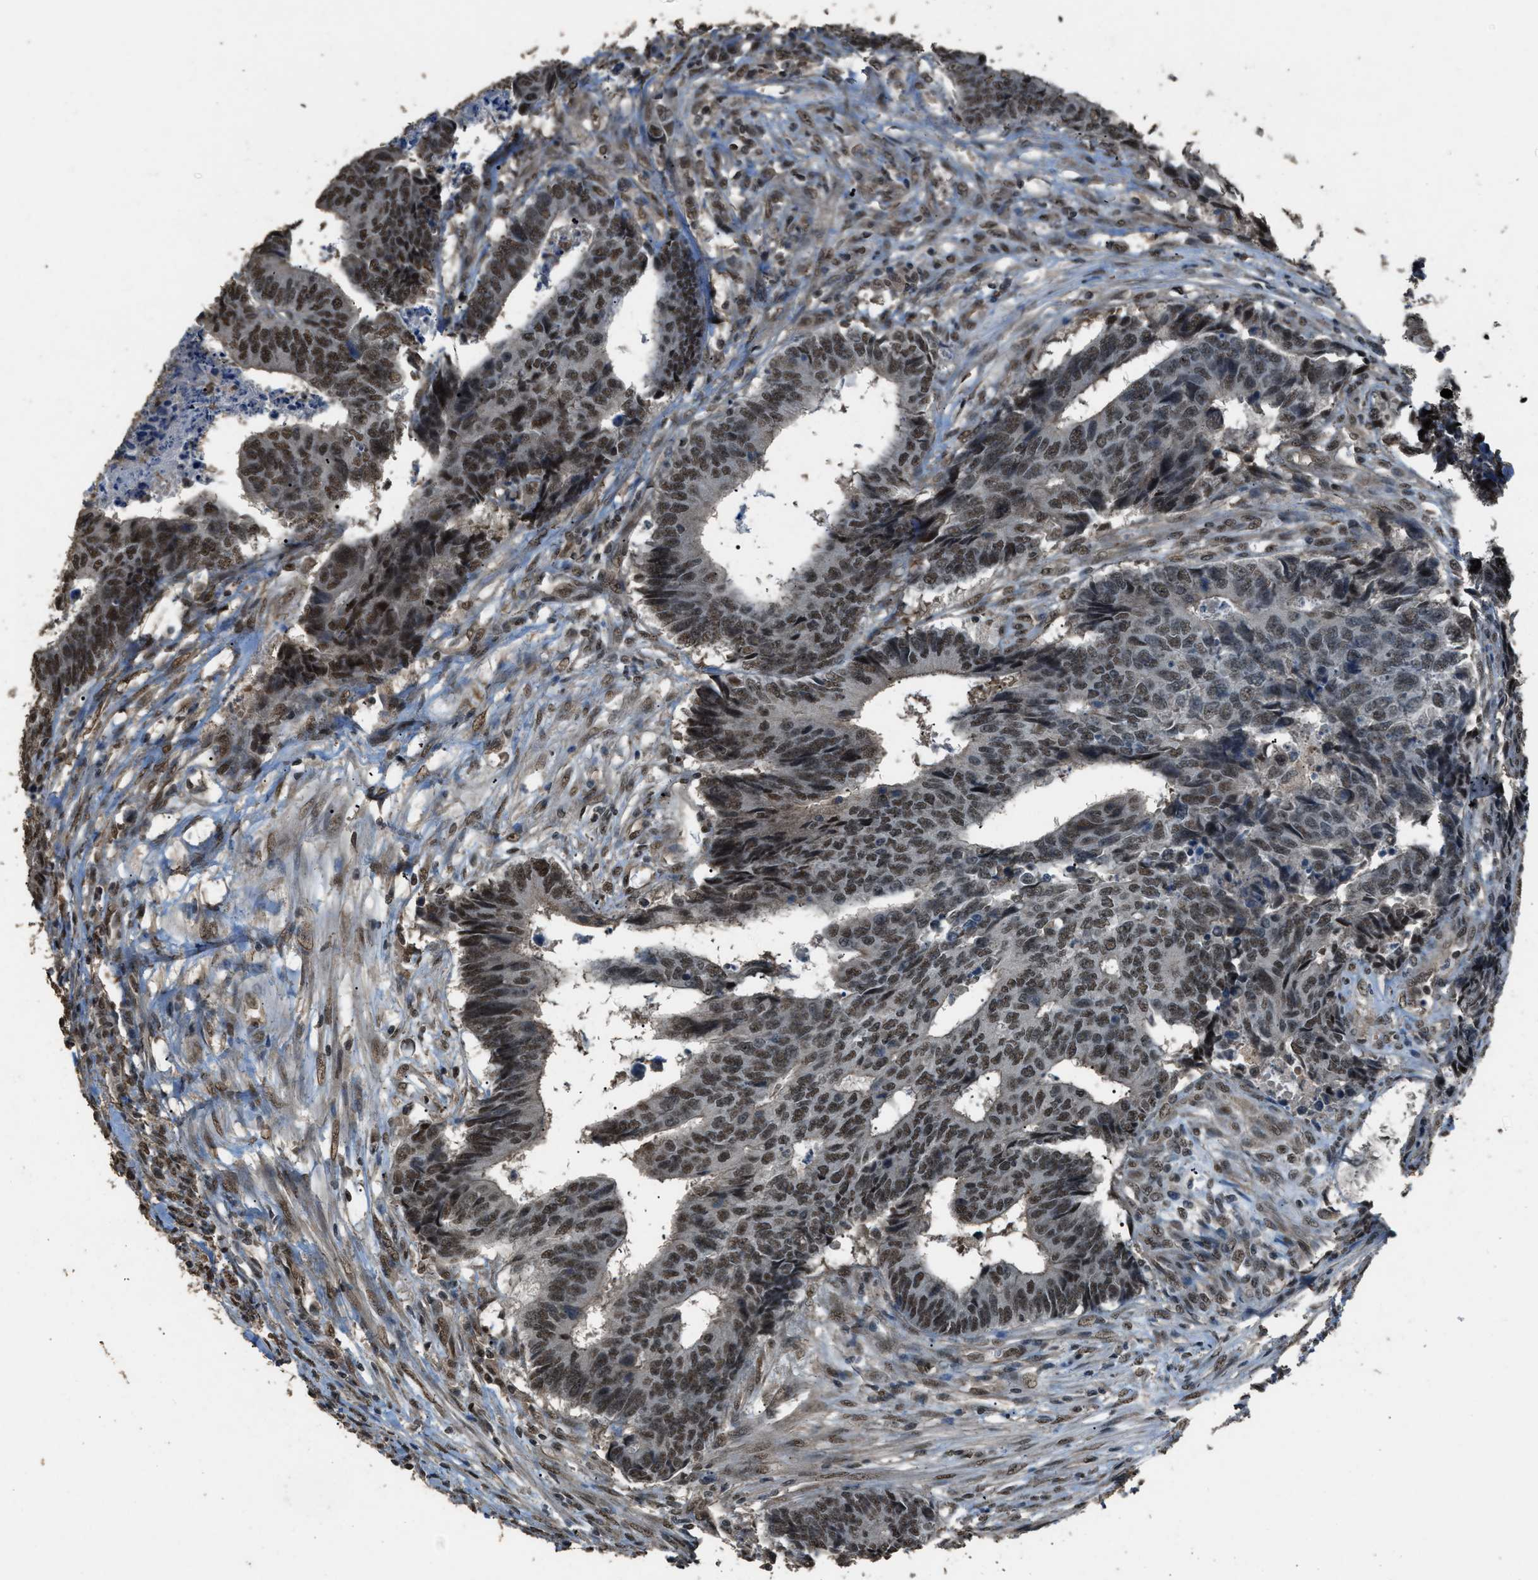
{"staining": {"intensity": "moderate", "quantity": ">75%", "location": "nuclear"}, "tissue": "colorectal cancer", "cell_type": "Tumor cells", "image_type": "cancer", "snomed": [{"axis": "morphology", "description": "Adenocarcinoma, NOS"}, {"axis": "topography", "description": "Rectum"}], "caption": "Tumor cells show medium levels of moderate nuclear expression in about >75% of cells in human adenocarcinoma (colorectal).", "gene": "SERTAD2", "patient": {"sex": "male", "age": 84}}